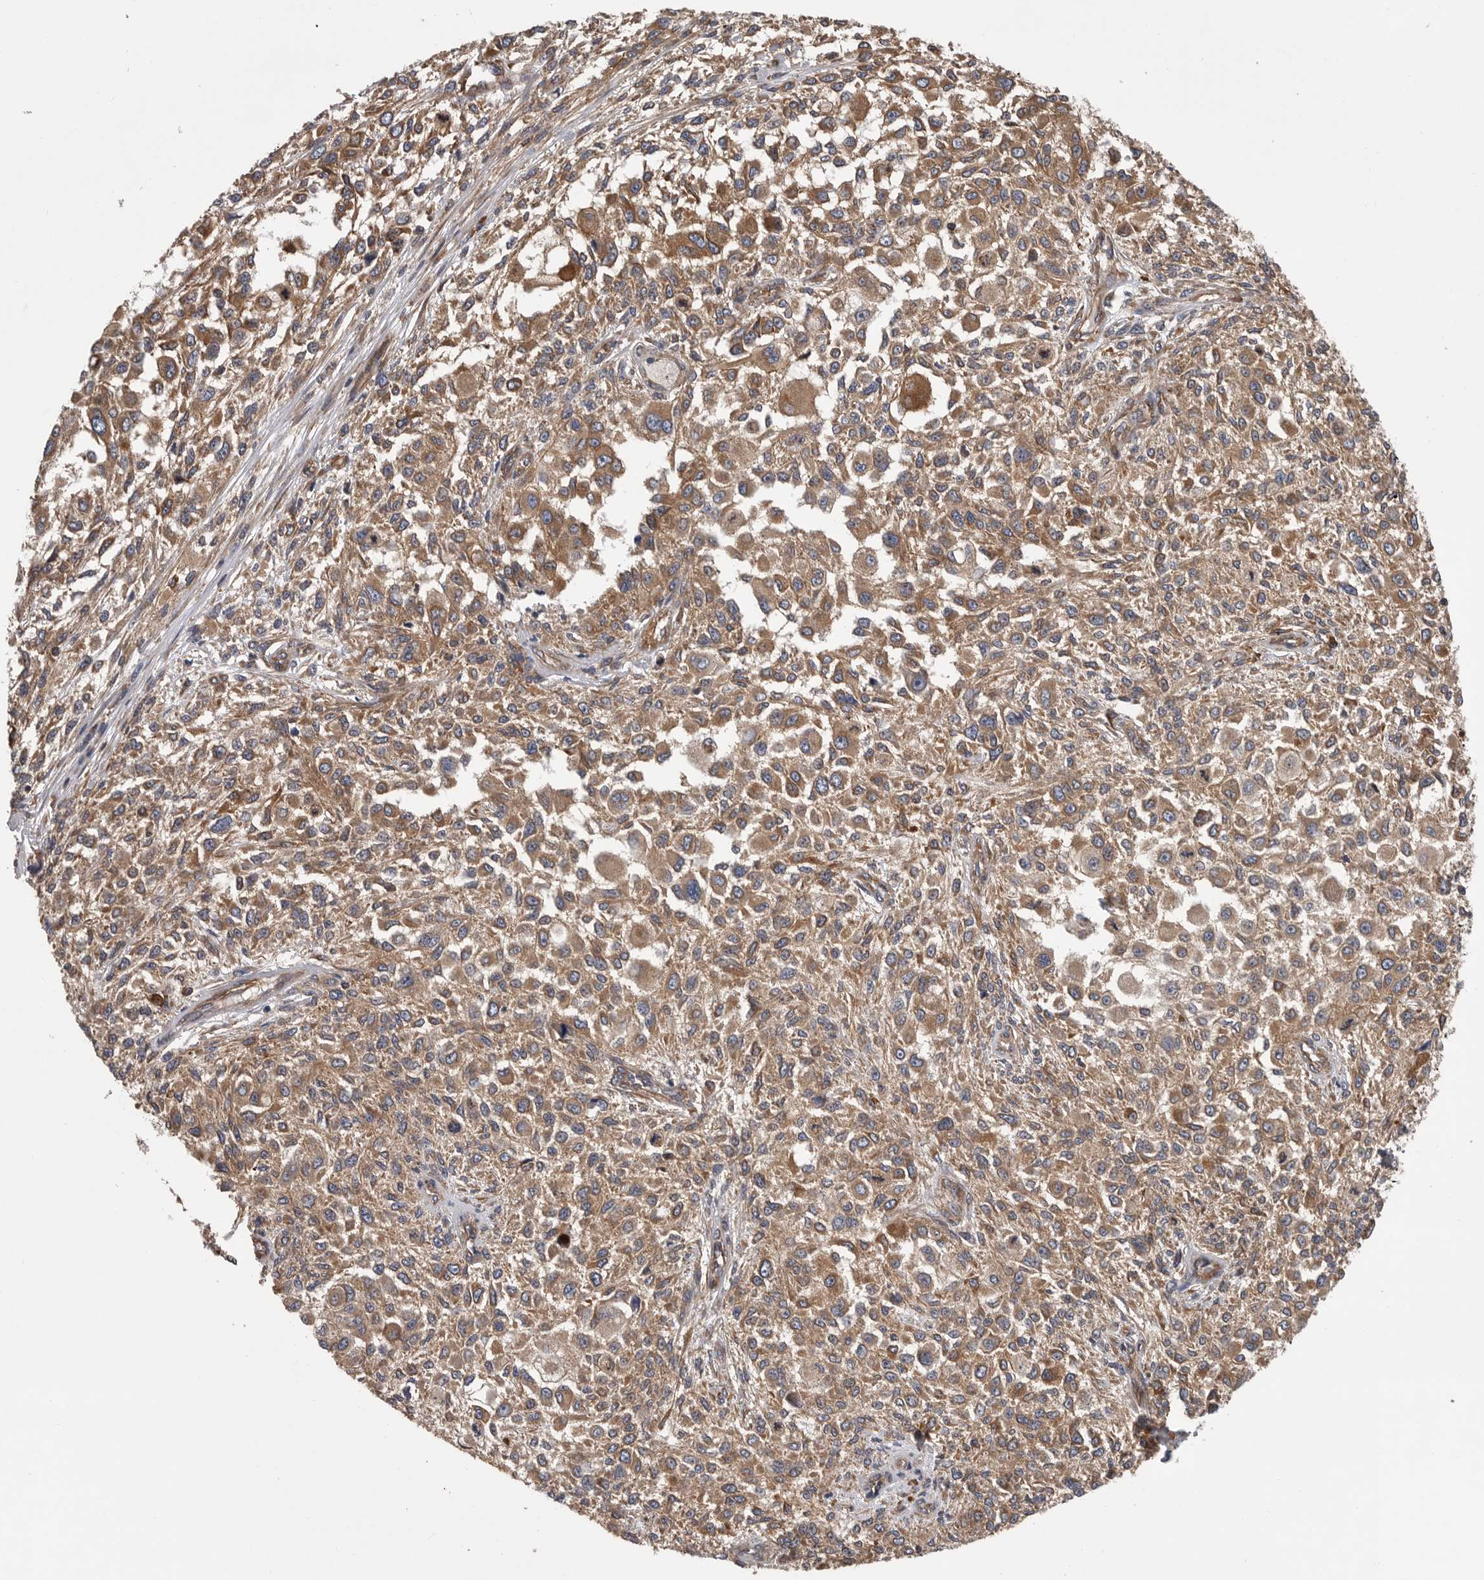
{"staining": {"intensity": "moderate", "quantity": ">75%", "location": "cytoplasmic/membranous"}, "tissue": "melanoma", "cell_type": "Tumor cells", "image_type": "cancer", "snomed": [{"axis": "morphology", "description": "Necrosis, NOS"}, {"axis": "morphology", "description": "Malignant melanoma, NOS"}, {"axis": "topography", "description": "Skin"}], "caption": "Melanoma stained with a brown dye displays moderate cytoplasmic/membranous positive staining in about >75% of tumor cells.", "gene": "OXR1", "patient": {"sex": "female", "age": 87}}